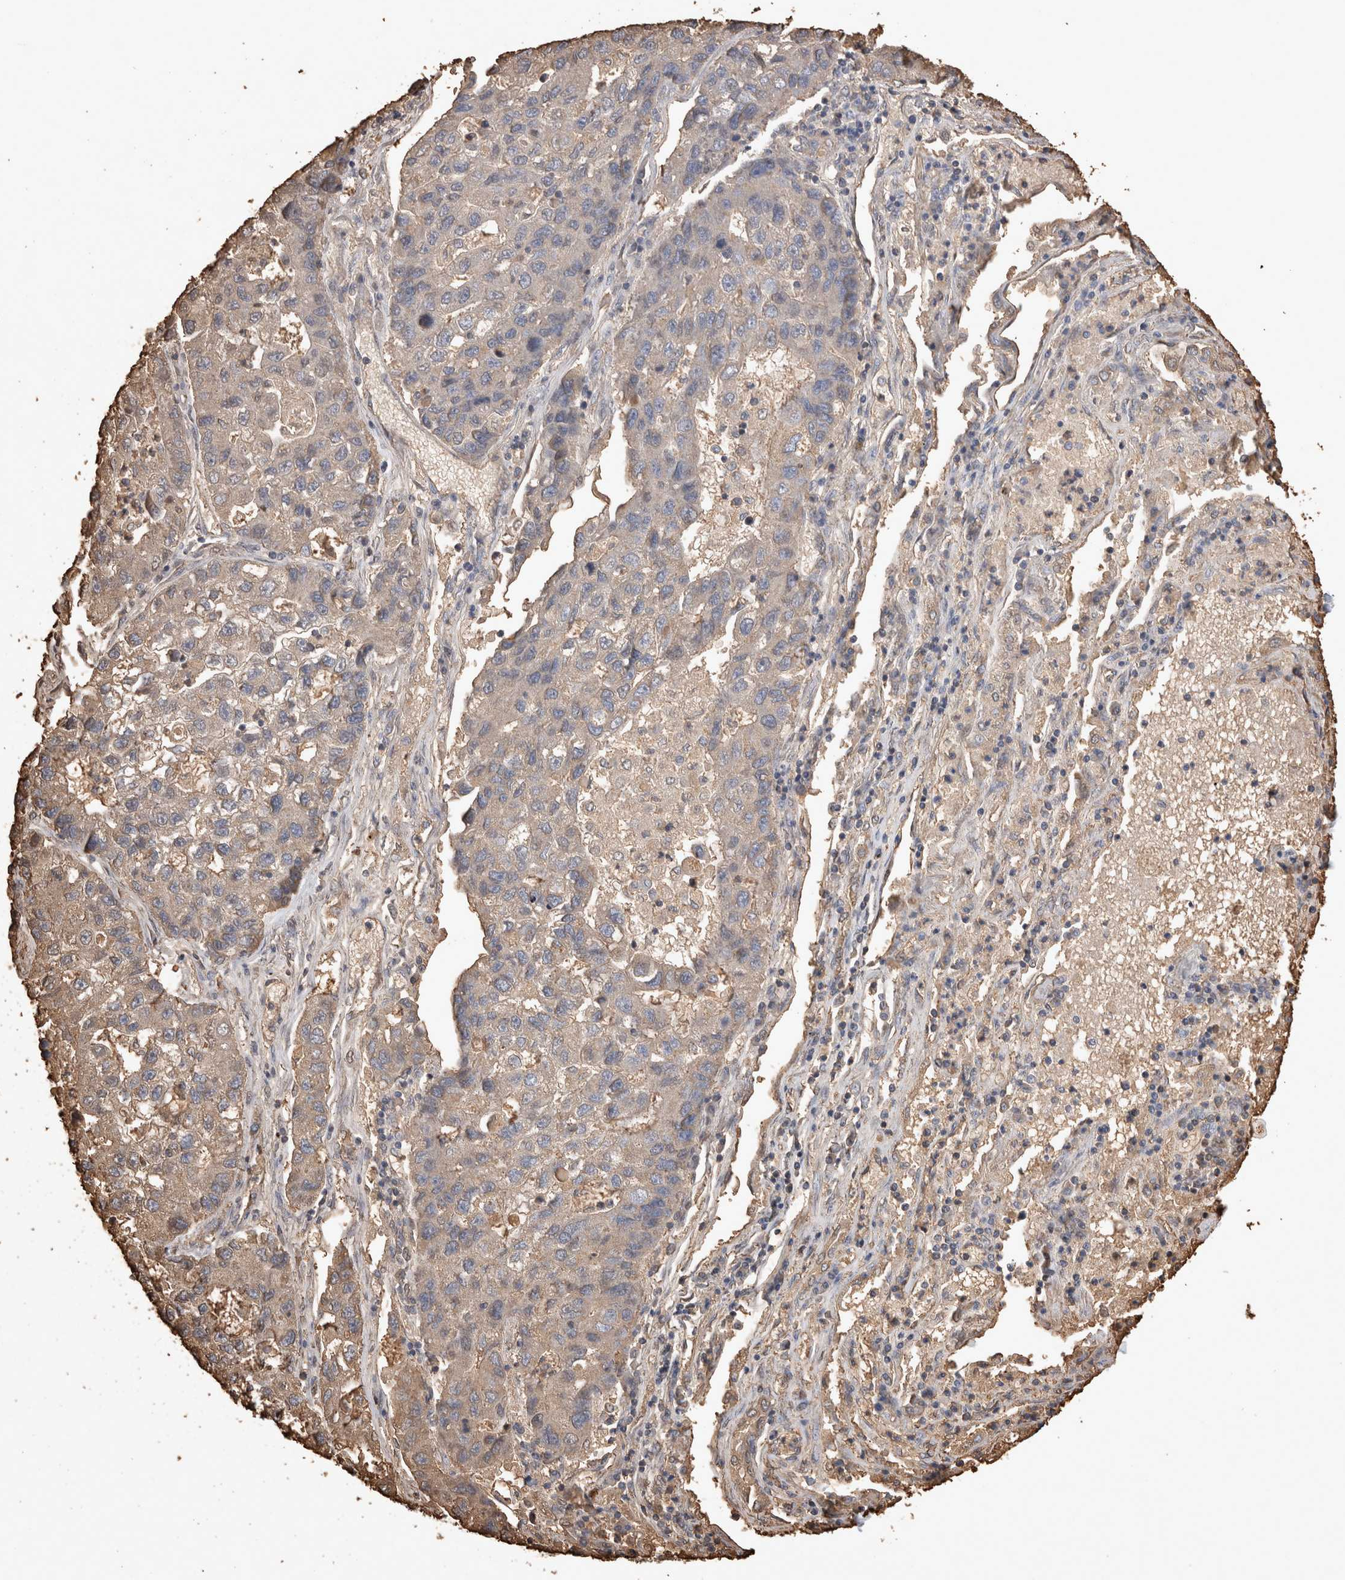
{"staining": {"intensity": "weak", "quantity": ">75%", "location": "cytoplasmic/membranous"}, "tissue": "lung cancer", "cell_type": "Tumor cells", "image_type": "cancer", "snomed": [{"axis": "morphology", "description": "Adenocarcinoma, NOS"}, {"axis": "topography", "description": "Lung"}], "caption": "Protein staining demonstrates weak cytoplasmic/membranous expression in about >75% of tumor cells in lung adenocarcinoma.", "gene": "IL17RC", "patient": {"sex": "female", "age": 51}}